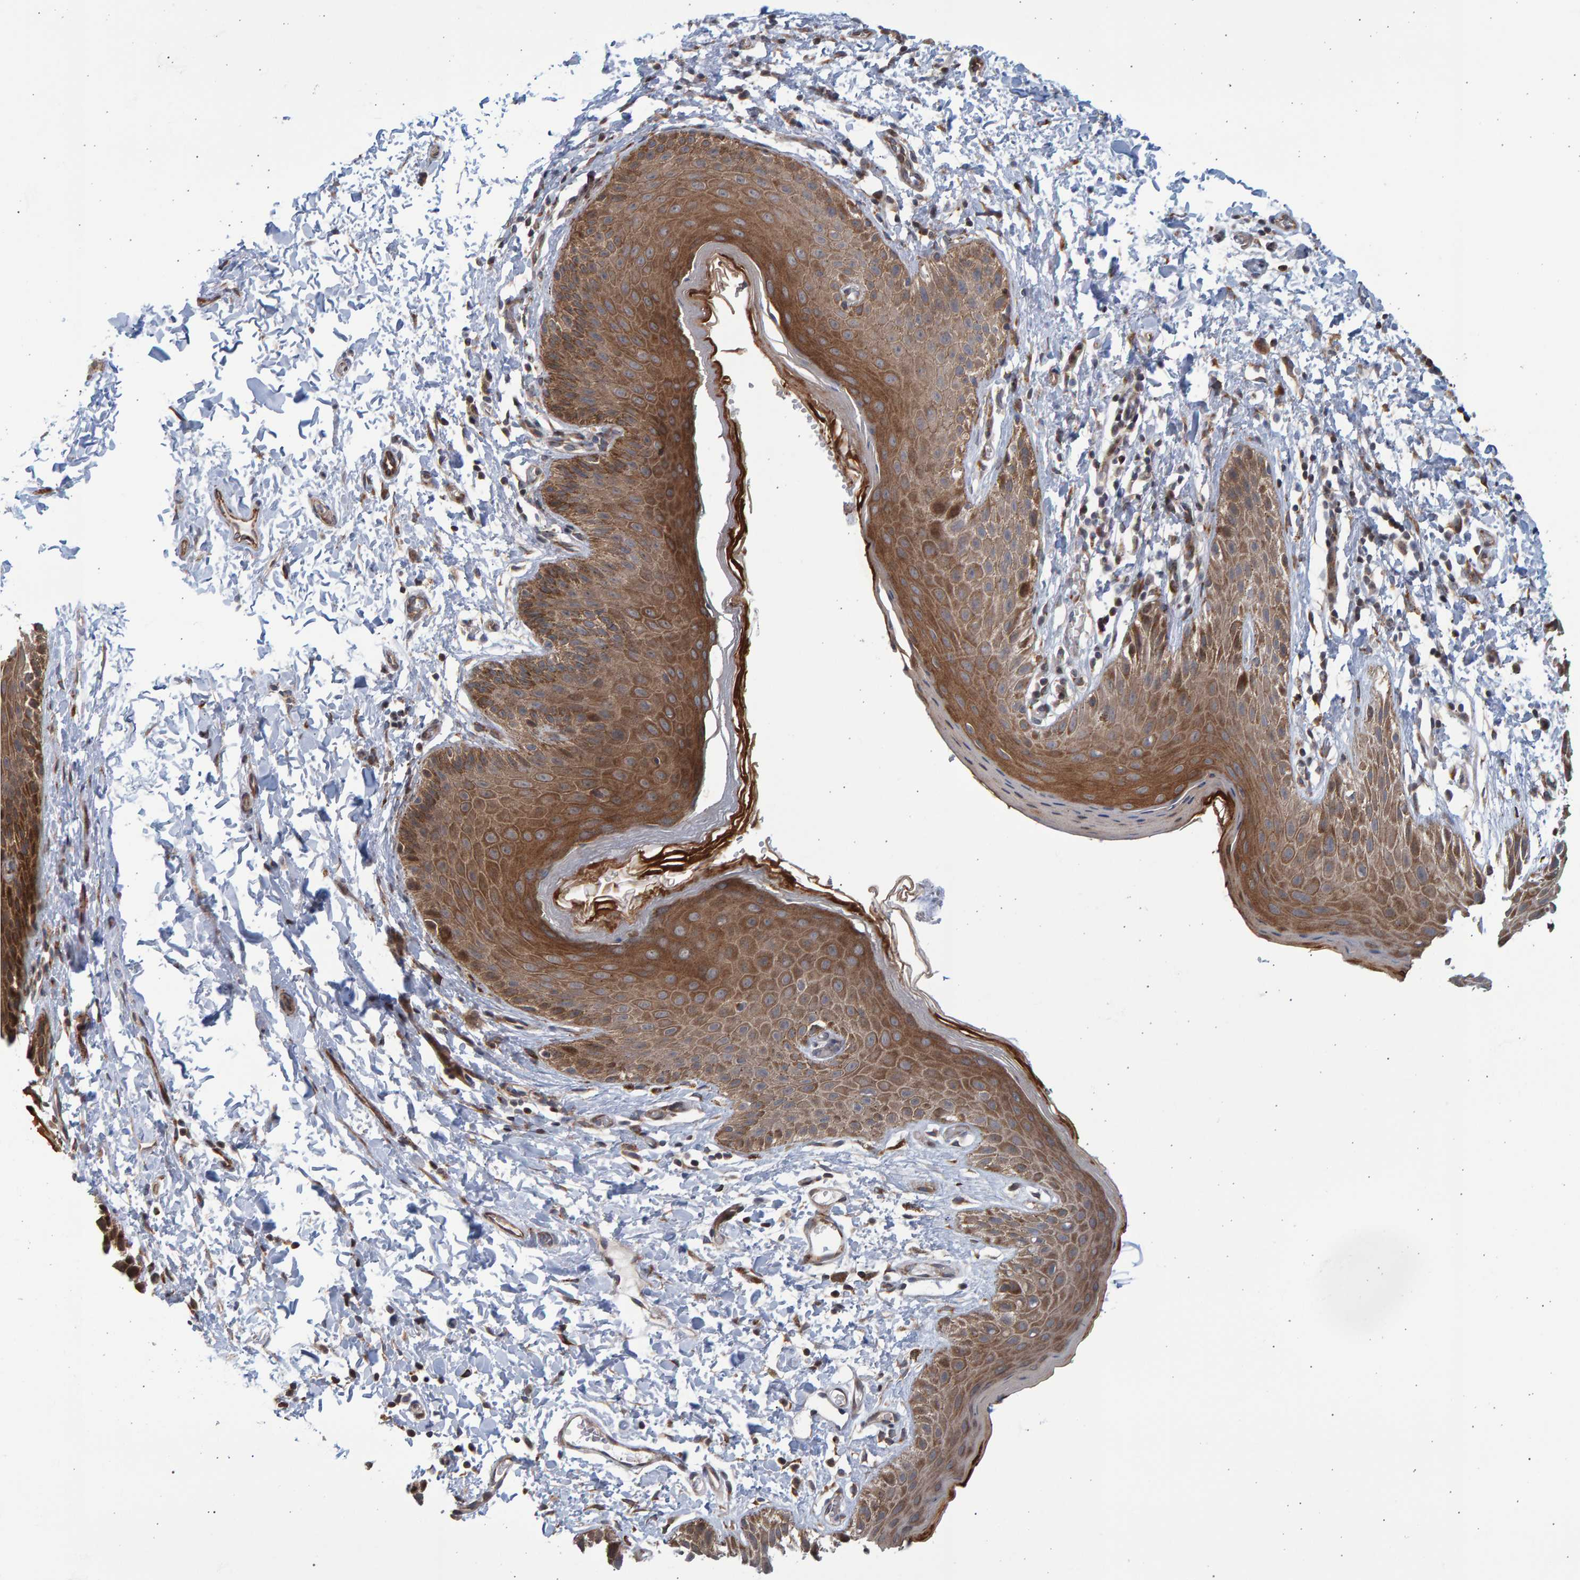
{"staining": {"intensity": "moderate", "quantity": ">75%", "location": "cytoplasmic/membranous"}, "tissue": "skin", "cell_type": "Epidermal cells", "image_type": "normal", "snomed": [{"axis": "morphology", "description": "Normal tissue, NOS"}, {"axis": "topography", "description": "Anal"}, {"axis": "topography", "description": "Peripheral nerve tissue"}], "caption": "Immunohistochemical staining of benign skin exhibits >75% levels of moderate cytoplasmic/membranous protein expression in approximately >75% of epidermal cells. (Brightfield microscopy of DAB IHC at high magnification).", "gene": "LRBA", "patient": {"sex": "male", "age": 44}}